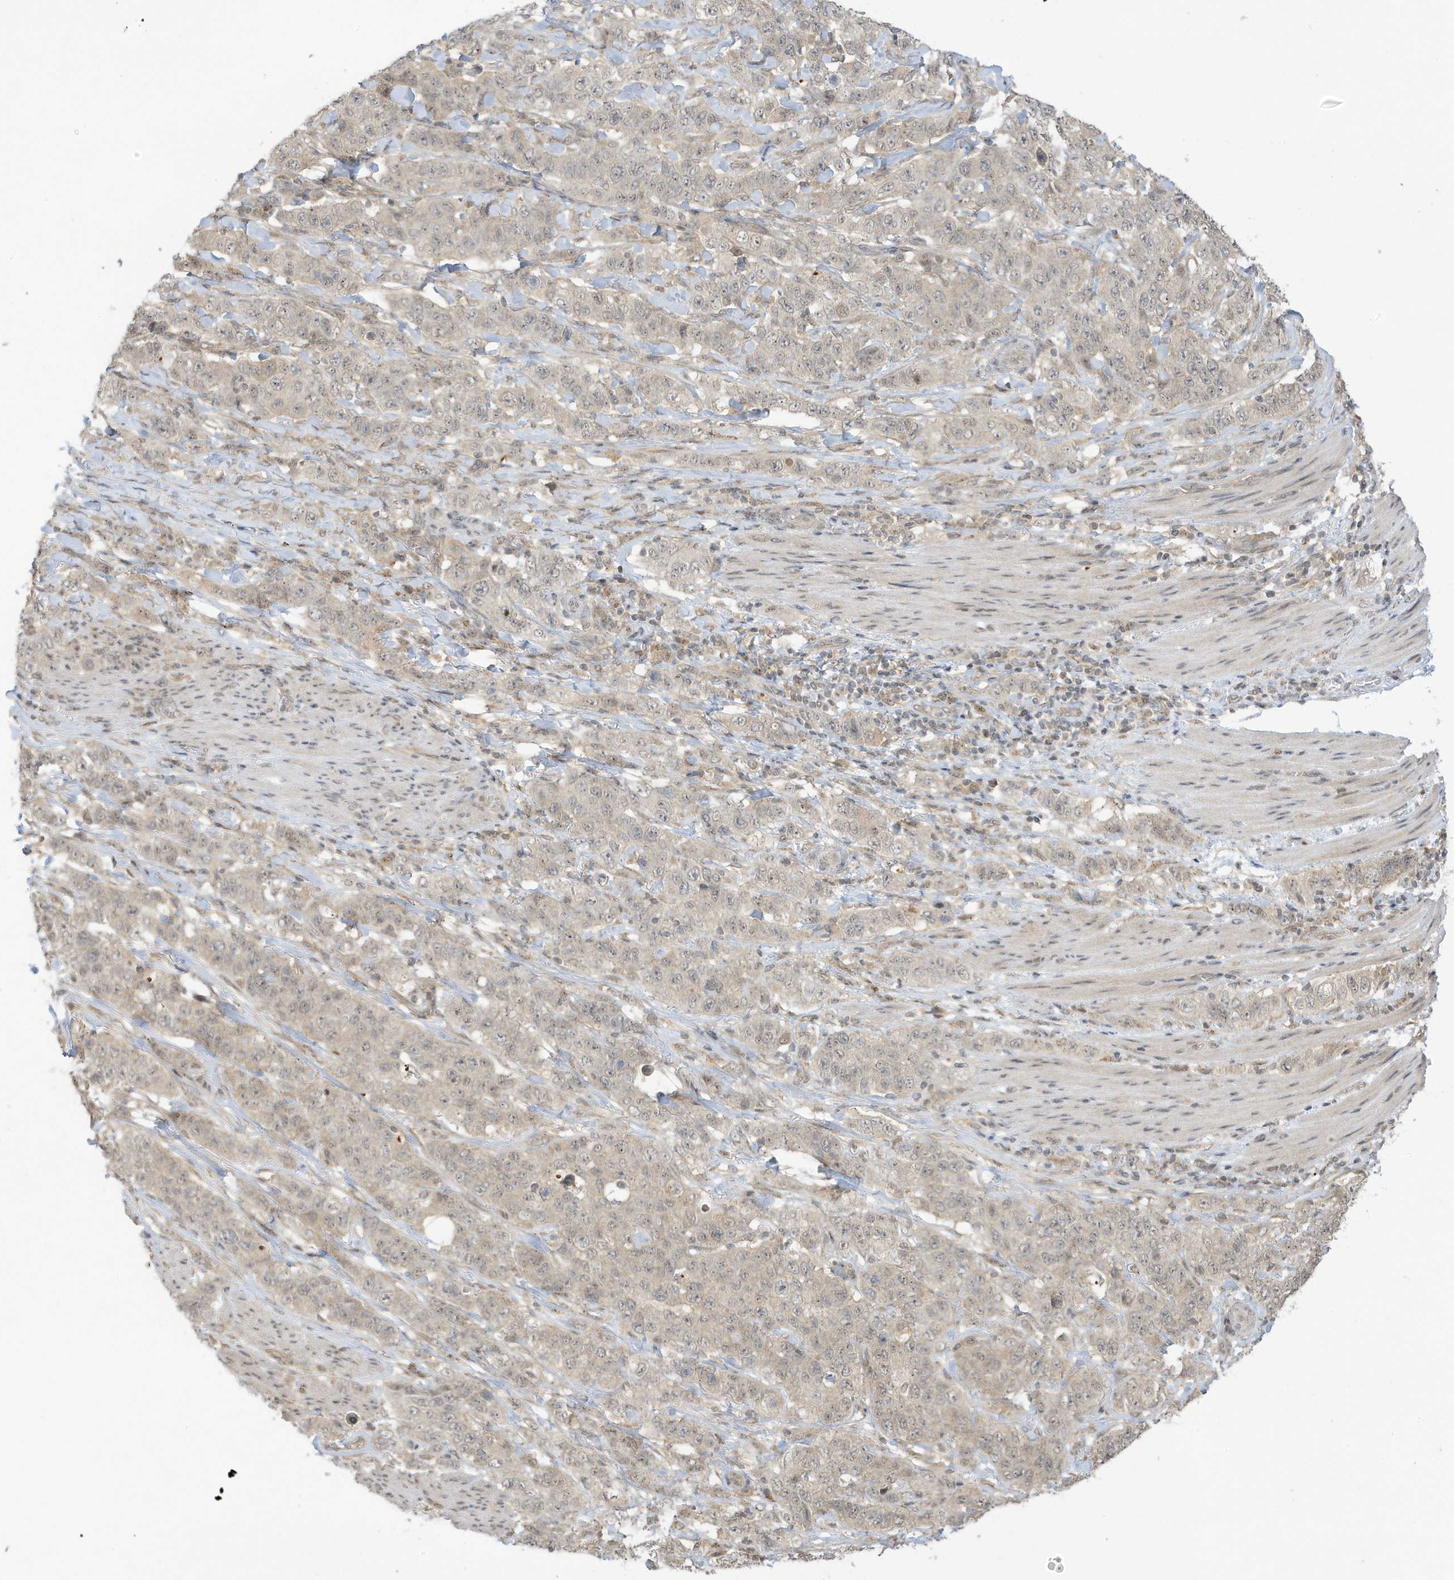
{"staining": {"intensity": "weak", "quantity": ">75%", "location": "cytoplasmic/membranous"}, "tissue": "stomach cancer", "cell_type": "Tumor cells", "image_type": "cancer", "snomed": [{"axis": "morphology", "description": "Adenocarcinoma, NOS"}, {"axis": "topography", "description": "Stomach"}], "caption": "A brown stain shows weak cytoplasmic/membranous expression of a protein in human stomach adenocarcinoma tumor cells.", "gene": "TAB3", "patient": {"sex": "male", "age": 48}}